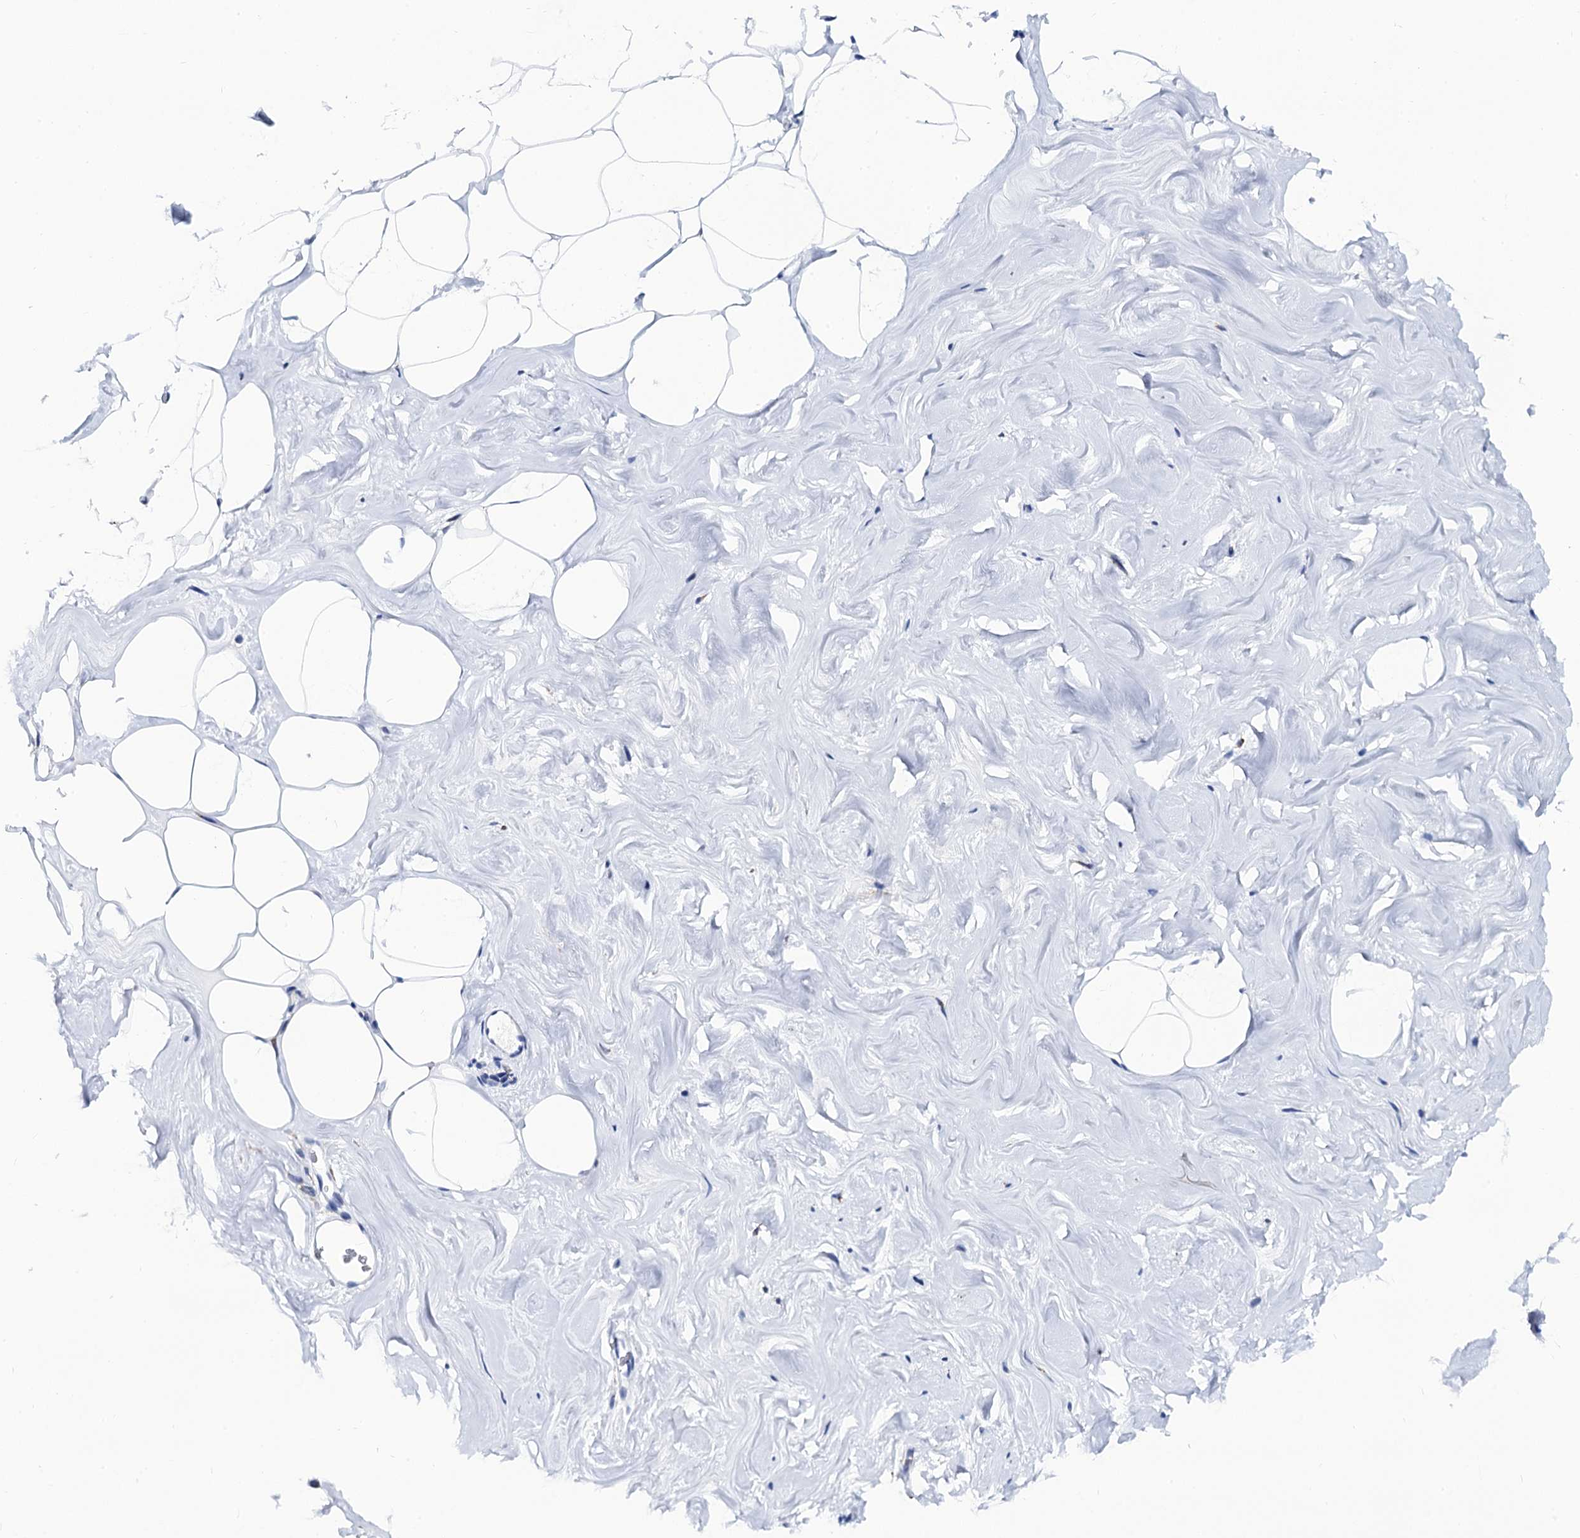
{"staining": {"intensity": "negative", "quantity": "none", "location": "none"}, "tissue": "adipose tissue", "cell_type": "Adipocytes", "image_type": "normal", "snomed": [{"axis": "morphology", "description": "Normal tissue, NOS"}, {"axis": "morphology", "description": "Fibrosis, NOS"}, {"axis": "topography", "description": "Breast"}, {"axis": "topography", "description": "Adipose tissue"}], "caption": "IHC image of unremarkable adipose tissue: human adipose tissue stained with DAB reveals no significant protein expression in adipocytes.", "gene": "SLC7A10", "patient": {"sex": "female", "age": 39}}